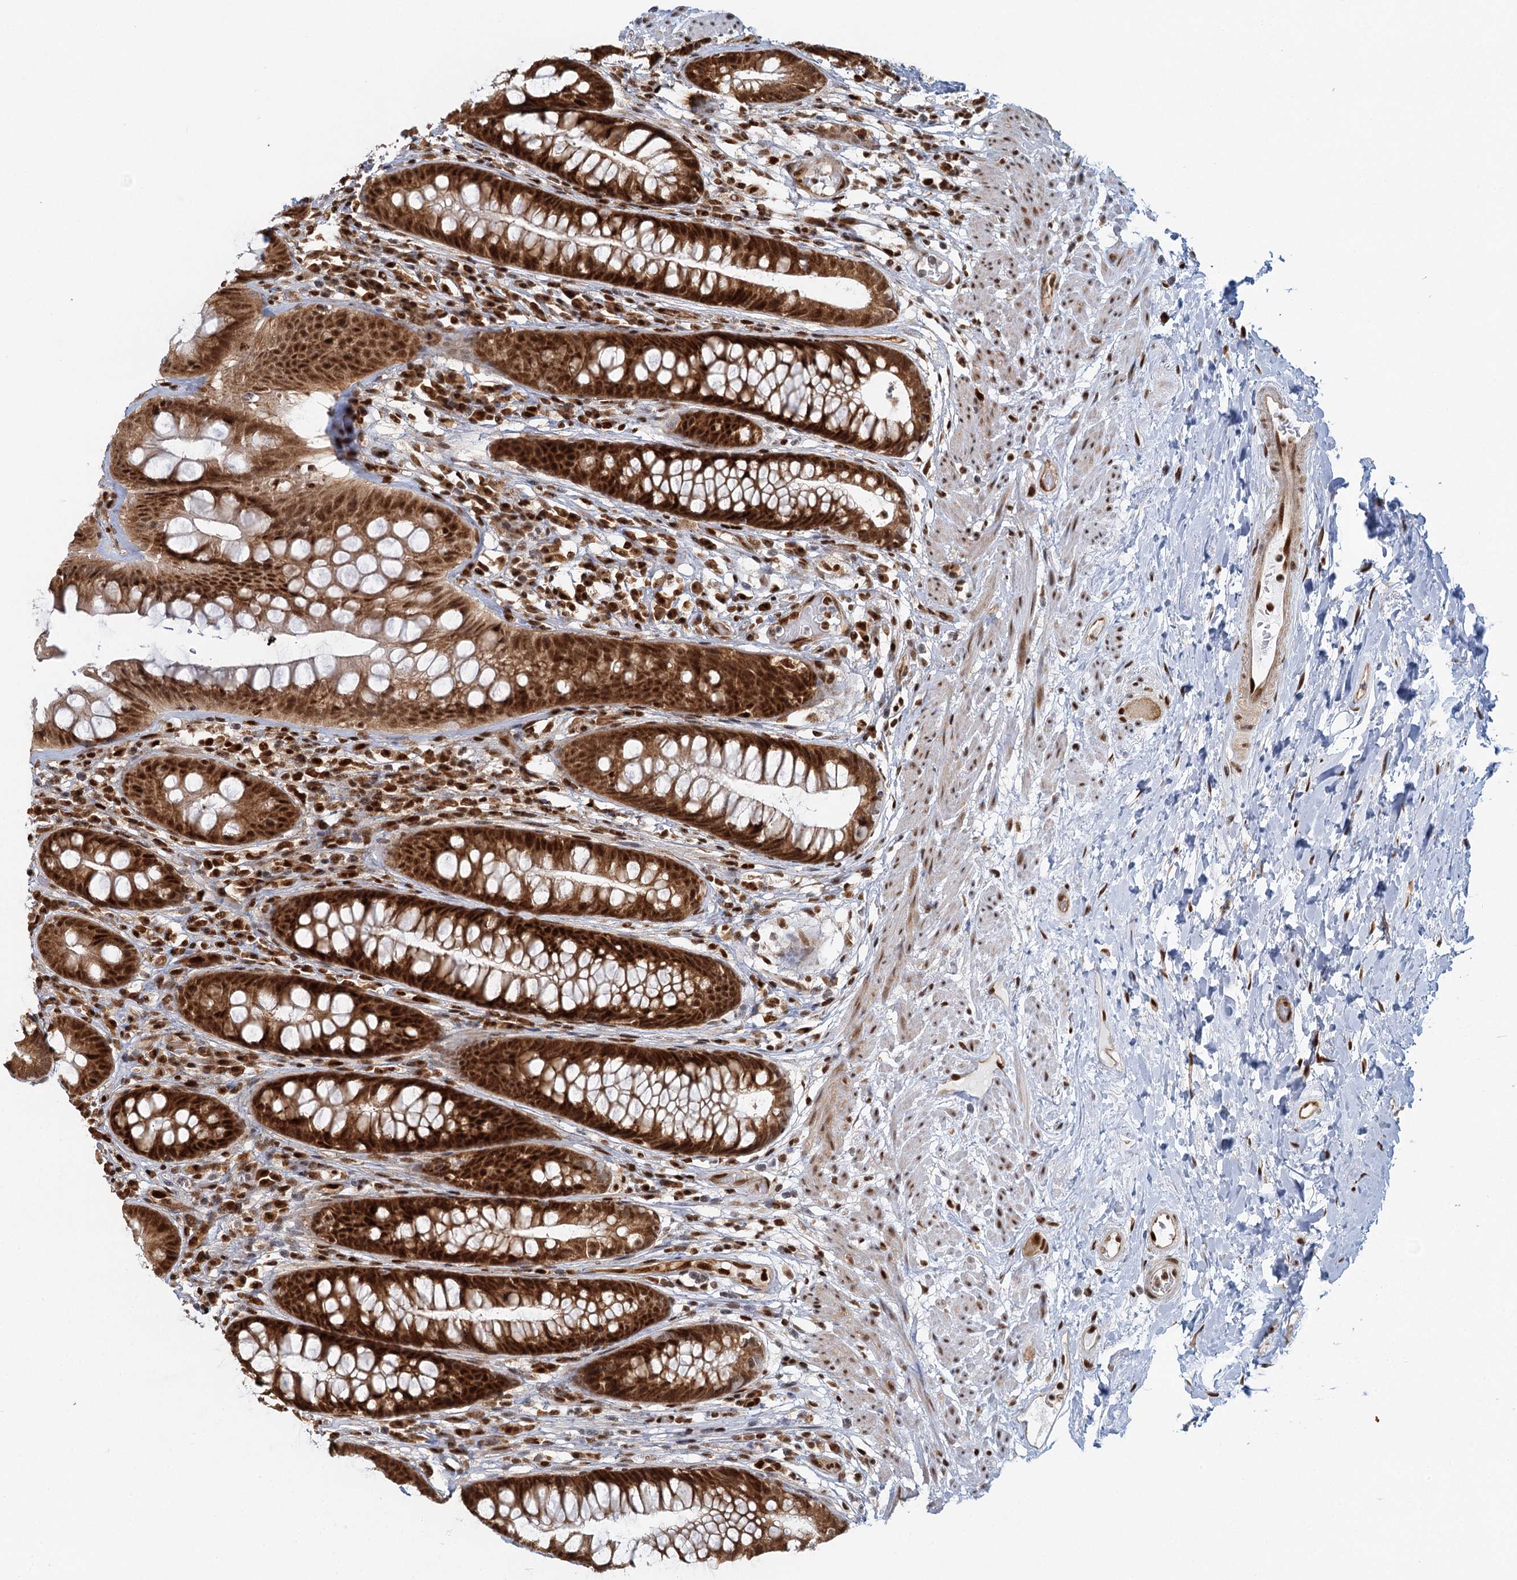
{"staining": {"intensity": "strong", "quantity": ">75%", "location": "cytoplasmic/membranous,nuclear"}, "tissue": "rectum", "cell_type": "Glandular cells", "image_type": "normal", "snomed": [{"axis": "morphology", "description": "Normal tissue, NOS"}, {"axis": "topography", "description": "Rectum"}], "caption": "Protein expression by immunohistochemistry reveals strong cytoplasmic/membranous,nuclear expression in approximately >75% of glandular cells in benign rectum.", "gene": "GPATCH11", "patient": {"sex": "male", "age": 74}}